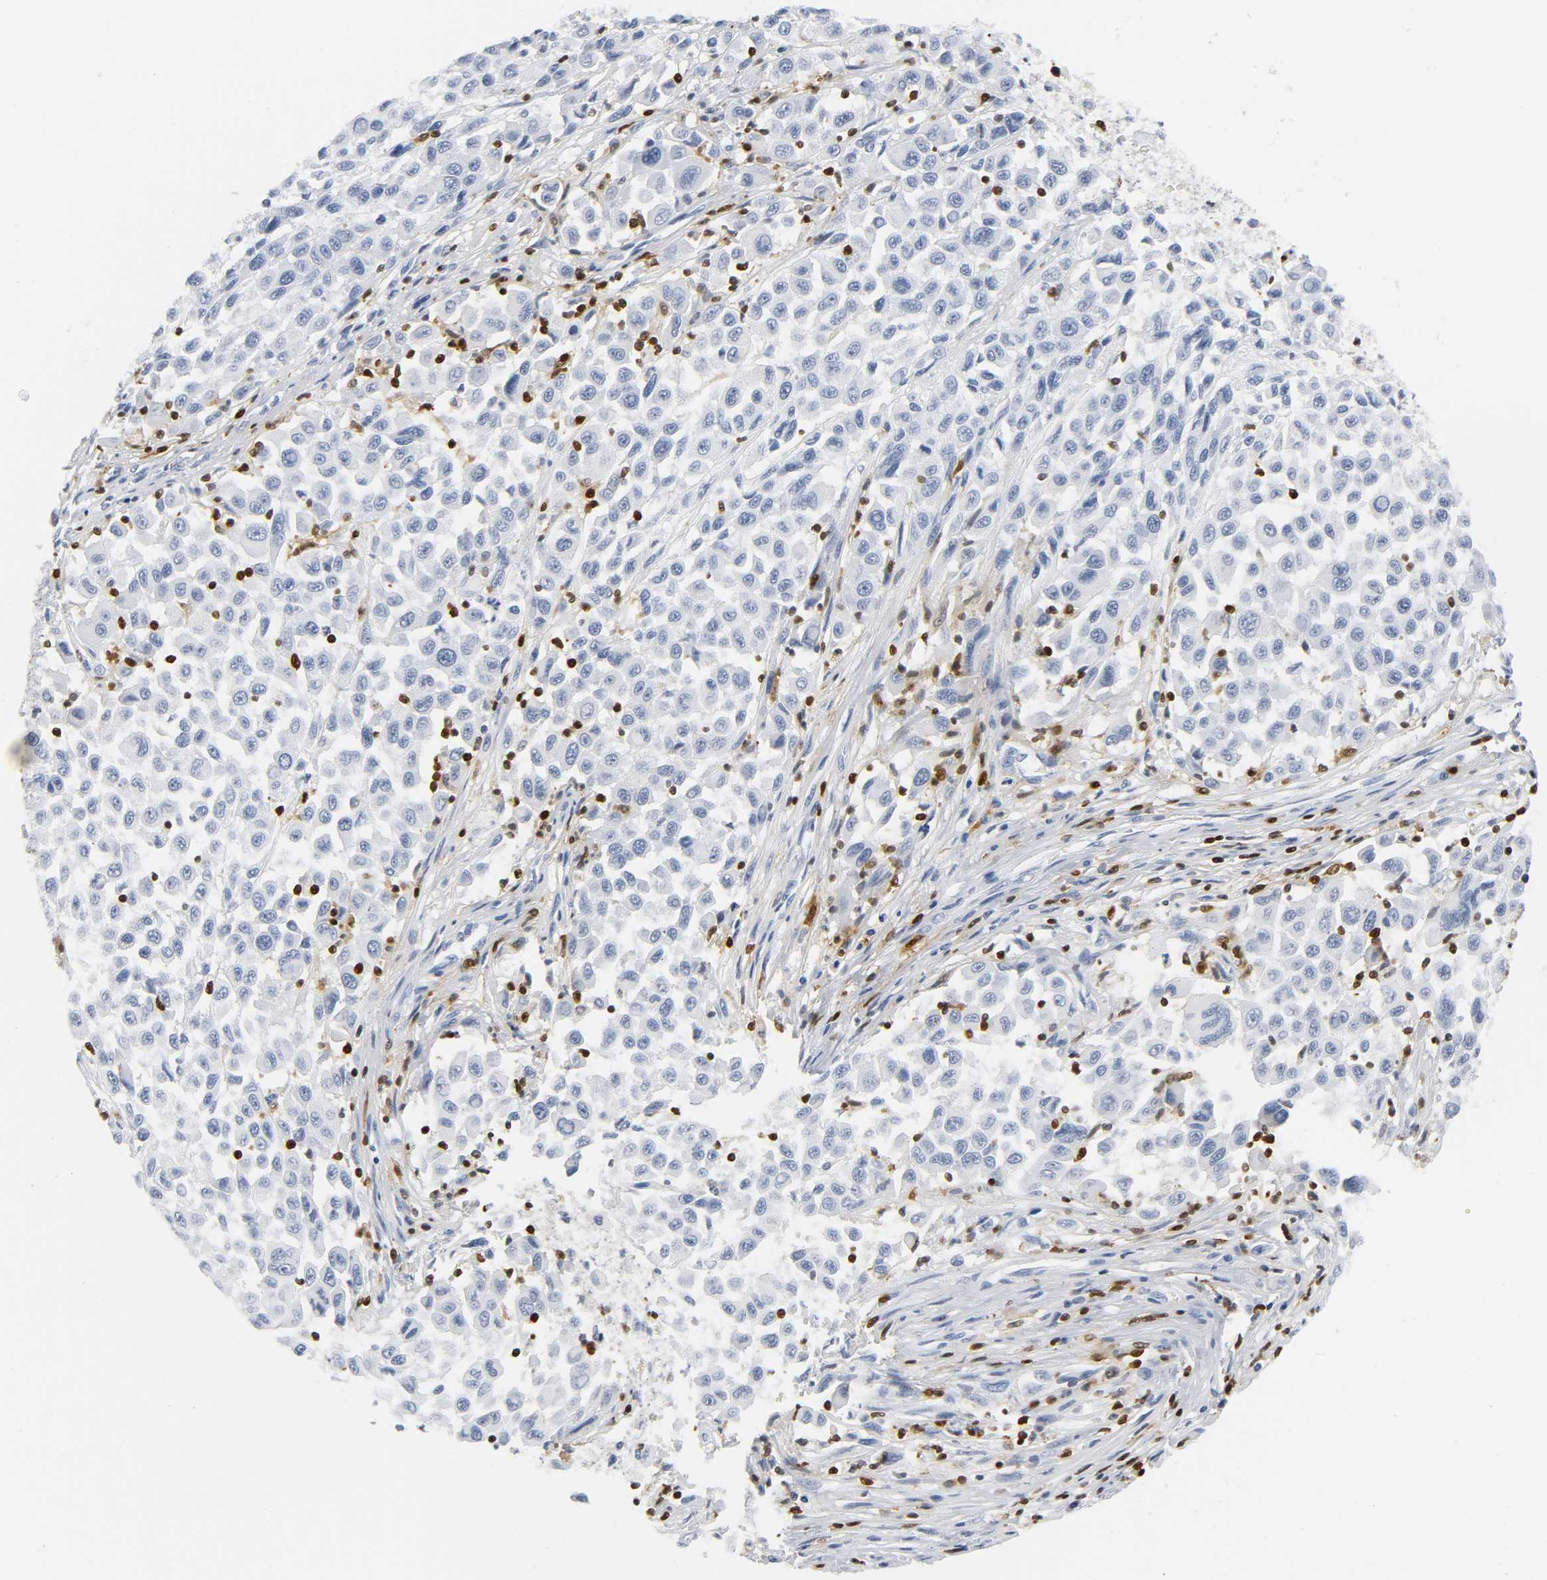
{"staining": {"intensity": "negative", "quantity": "none", "location": "none"}, "tissue": "melanoma", "cell_type": "Tumor cells", "image_type": "cancer", "snomed": [{"axis": "morphology", "description": "Malignant melanoma, Metastatic site"}, {"axis": "topography", "description": "Lymph node"}], "caption": "Immunohistochemistry photomicrograph of human malignant melanoma (metastatic site) stained for a protein (brown), which shows no staining in tumor cells.", "gene": "DOK2", "patient": {"sex": "male", "age": 61}}